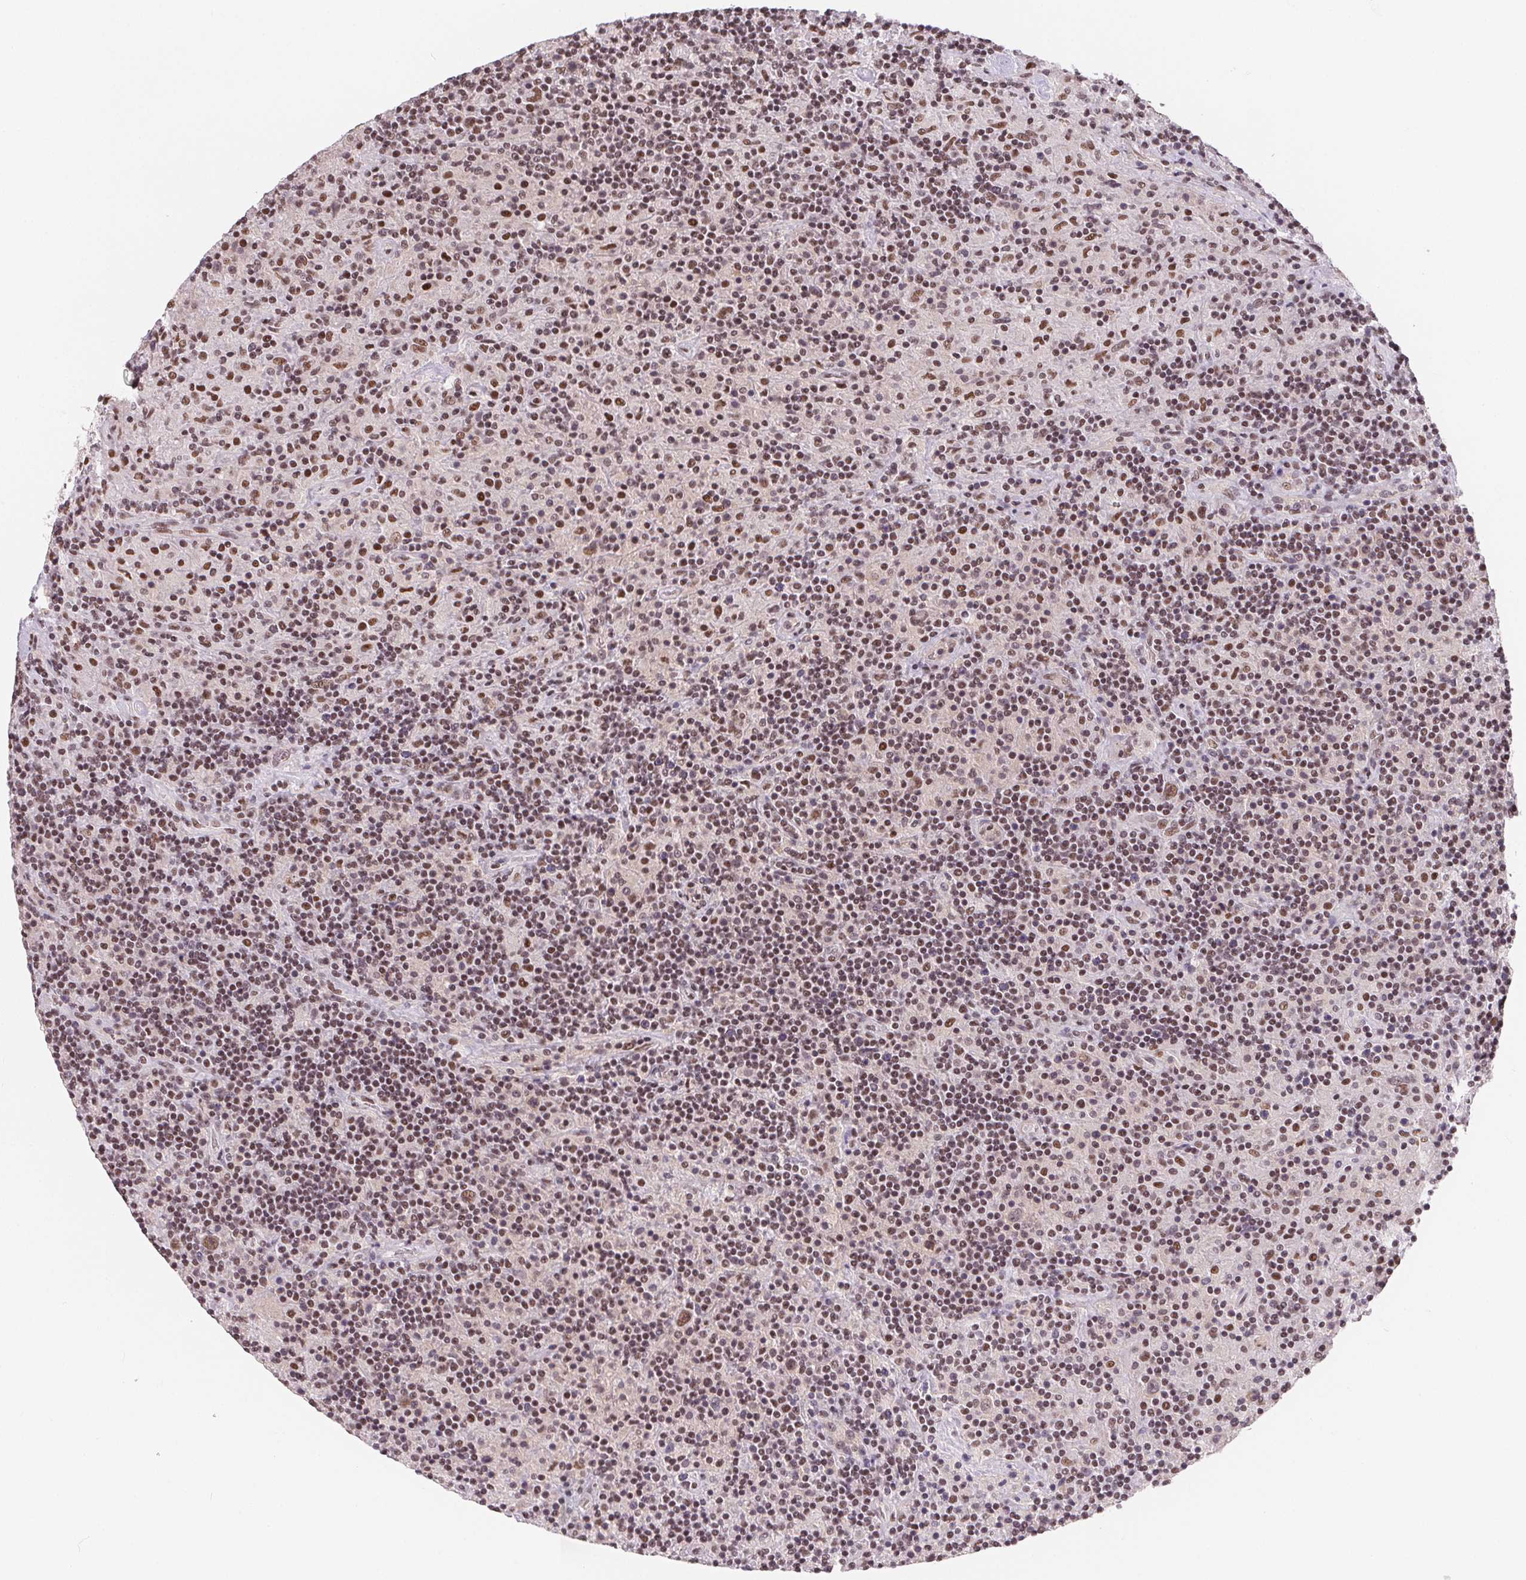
{"staining": {"intensity": "moderate", "quantity": ">75%", "location": "nuclear"}, "tissue": "lymphoma", "cell_type": "Tumor cells", "image_type": "cancer", "snomed": [{"axis": "morphology", "description": "Hodgkin's disease, NOS"}, {"axis": "topography", "description": "Lymph node"}], "caption": "About >75% of tumor cells in human Hodgkin's disease reveal moderate nuclear protein expression as visualized by brown immunohistochemical staining.", "gene": "TCERG1", "patient": {"sex": "male", "age": 70}}